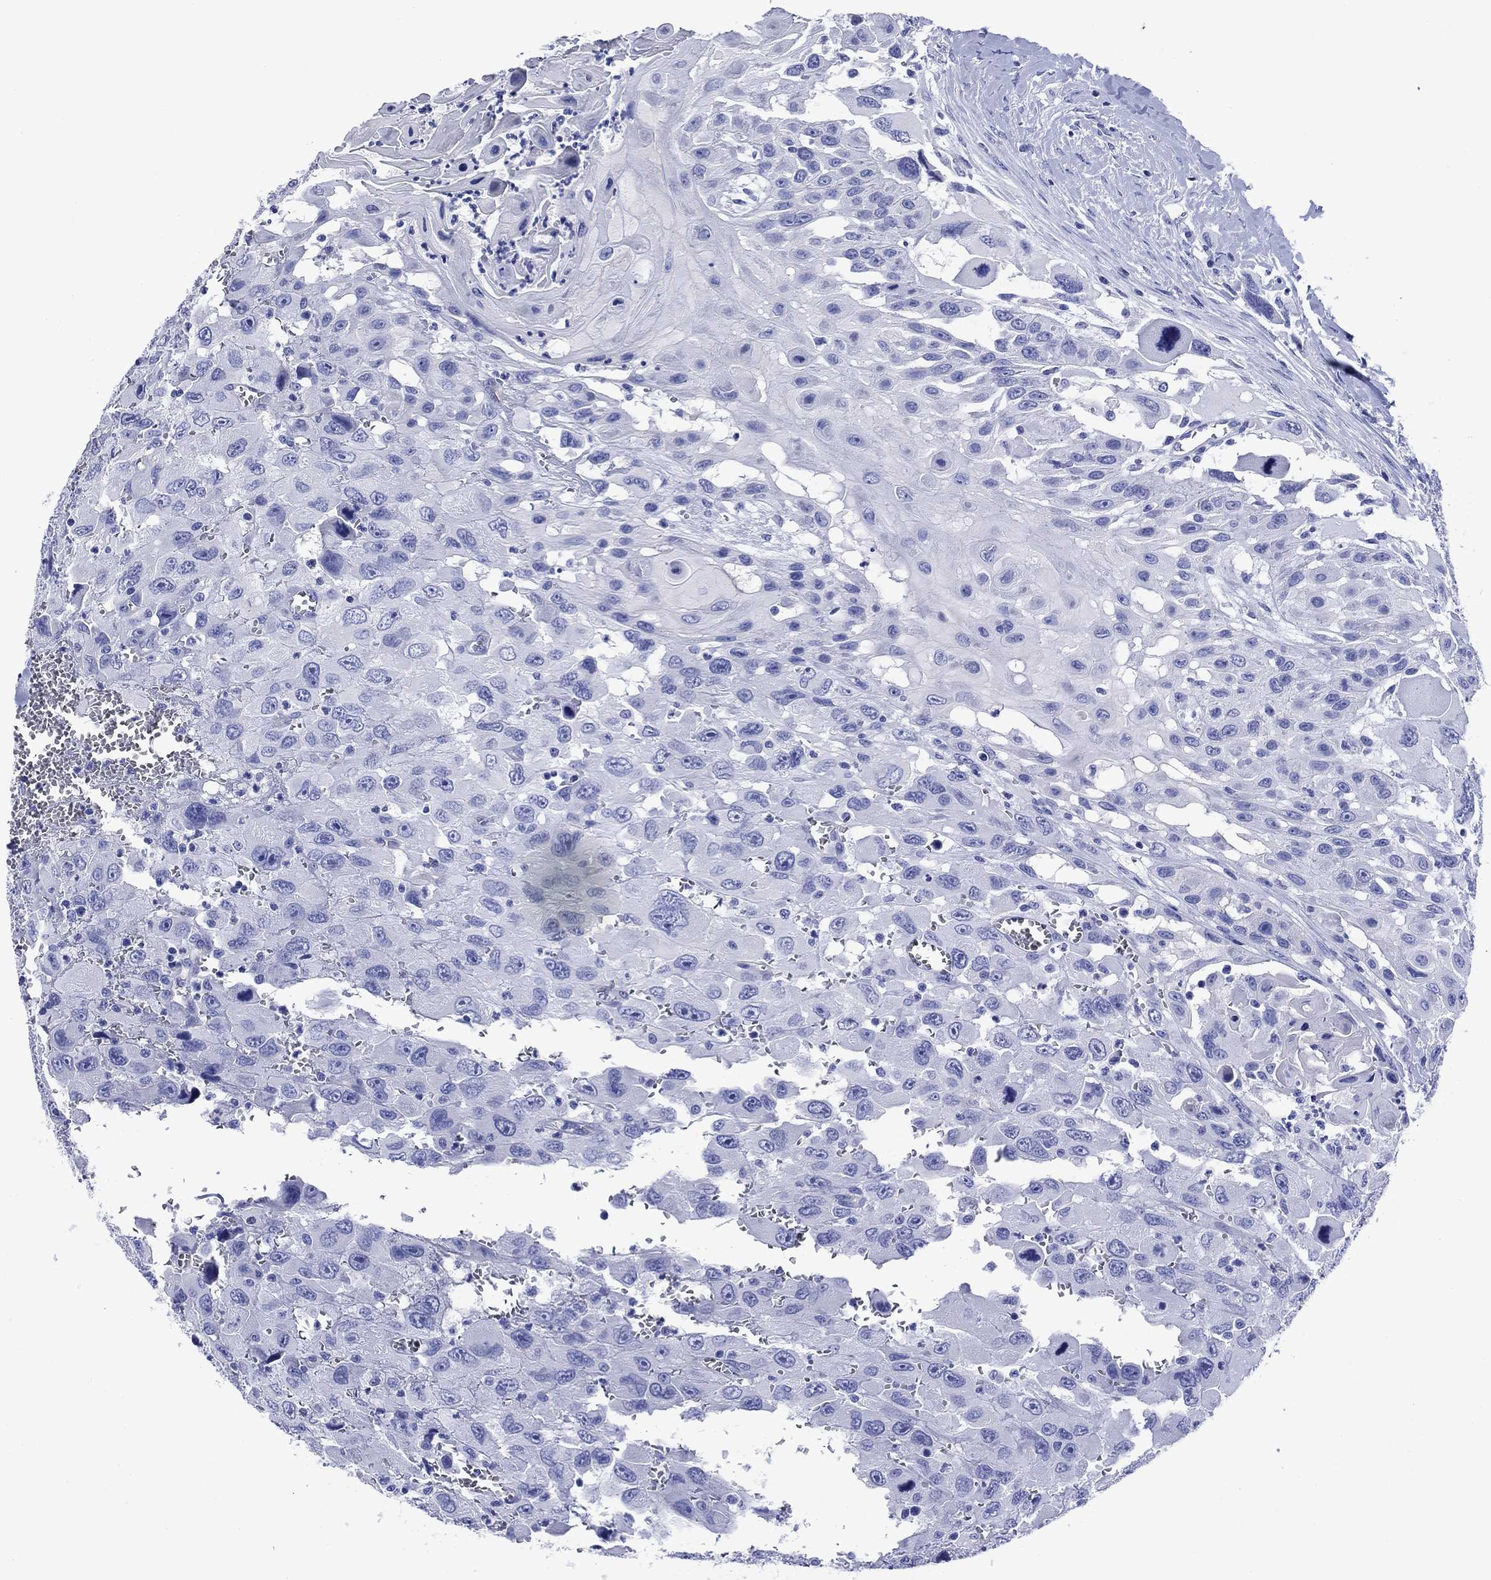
{"staining": {"intensity": "negative", "quantity": "none", "location": "none"}, "tissue": "head and neck cancer", "cell_type": "Tumor cells", "image_type": "cancer", "snomed": [{"axis": "morphology", "description": "Squamous cell carcinoma, NOS"}, {"axis": "morphology", "description": "Squamous cell carcinoma, metastatic, NOS"}, {"axis": "topography", "description": "Oral tissue"}, {"axis": "topography", "description": "Head-Neck"}], "caption": "Human metastatic squamous cell carcinoma (head and neck) stained for a protein using immunohistochemistry (IHC) demonstrates no staining in tumor cells.", "gene": "SLC1A2", "patient": {"sex": "female", "age": 85}}